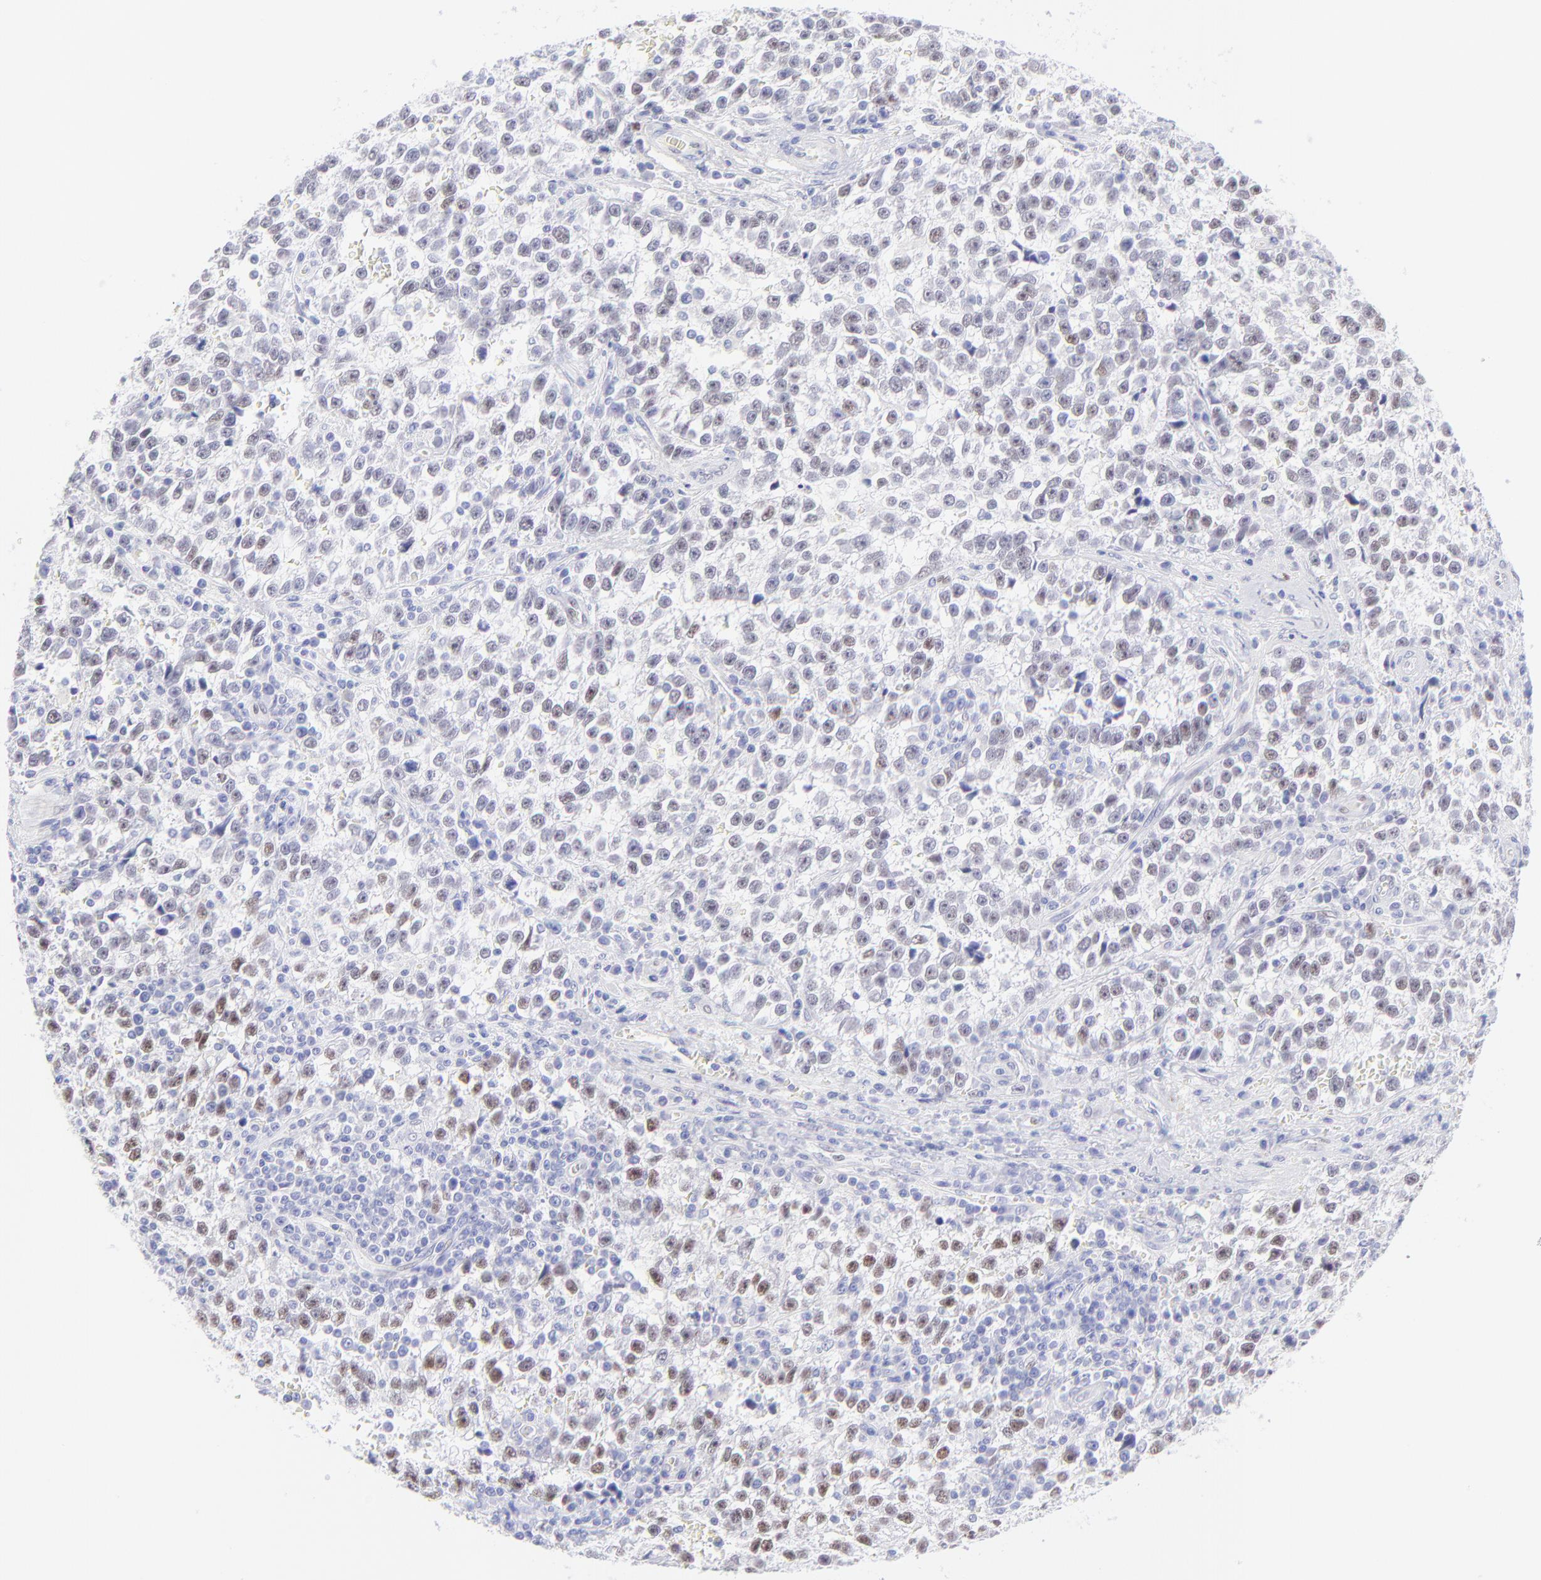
{"staining": {"intensity": "moderate", "quantity": "25%-75%", "location": "nuclear"}, "tissue": "testis cancer", "cell_type": "Tumor cells", "image_type": "cancer", "snomed": [{"axis": "morphology", "description": "Seminoma, NOS"}, {"axis": "topography", "description": "Testis"}], "caption": "Immunohistochemistry (DAB (3,3'-diaminobenzidine)) staining of testis cancer (seminoma) exhibits moderate nuclear protein expression in about 25%-75% of tumor cells.", "gene": "KLF4", "patient": {"sex": "male", "age": 38}}